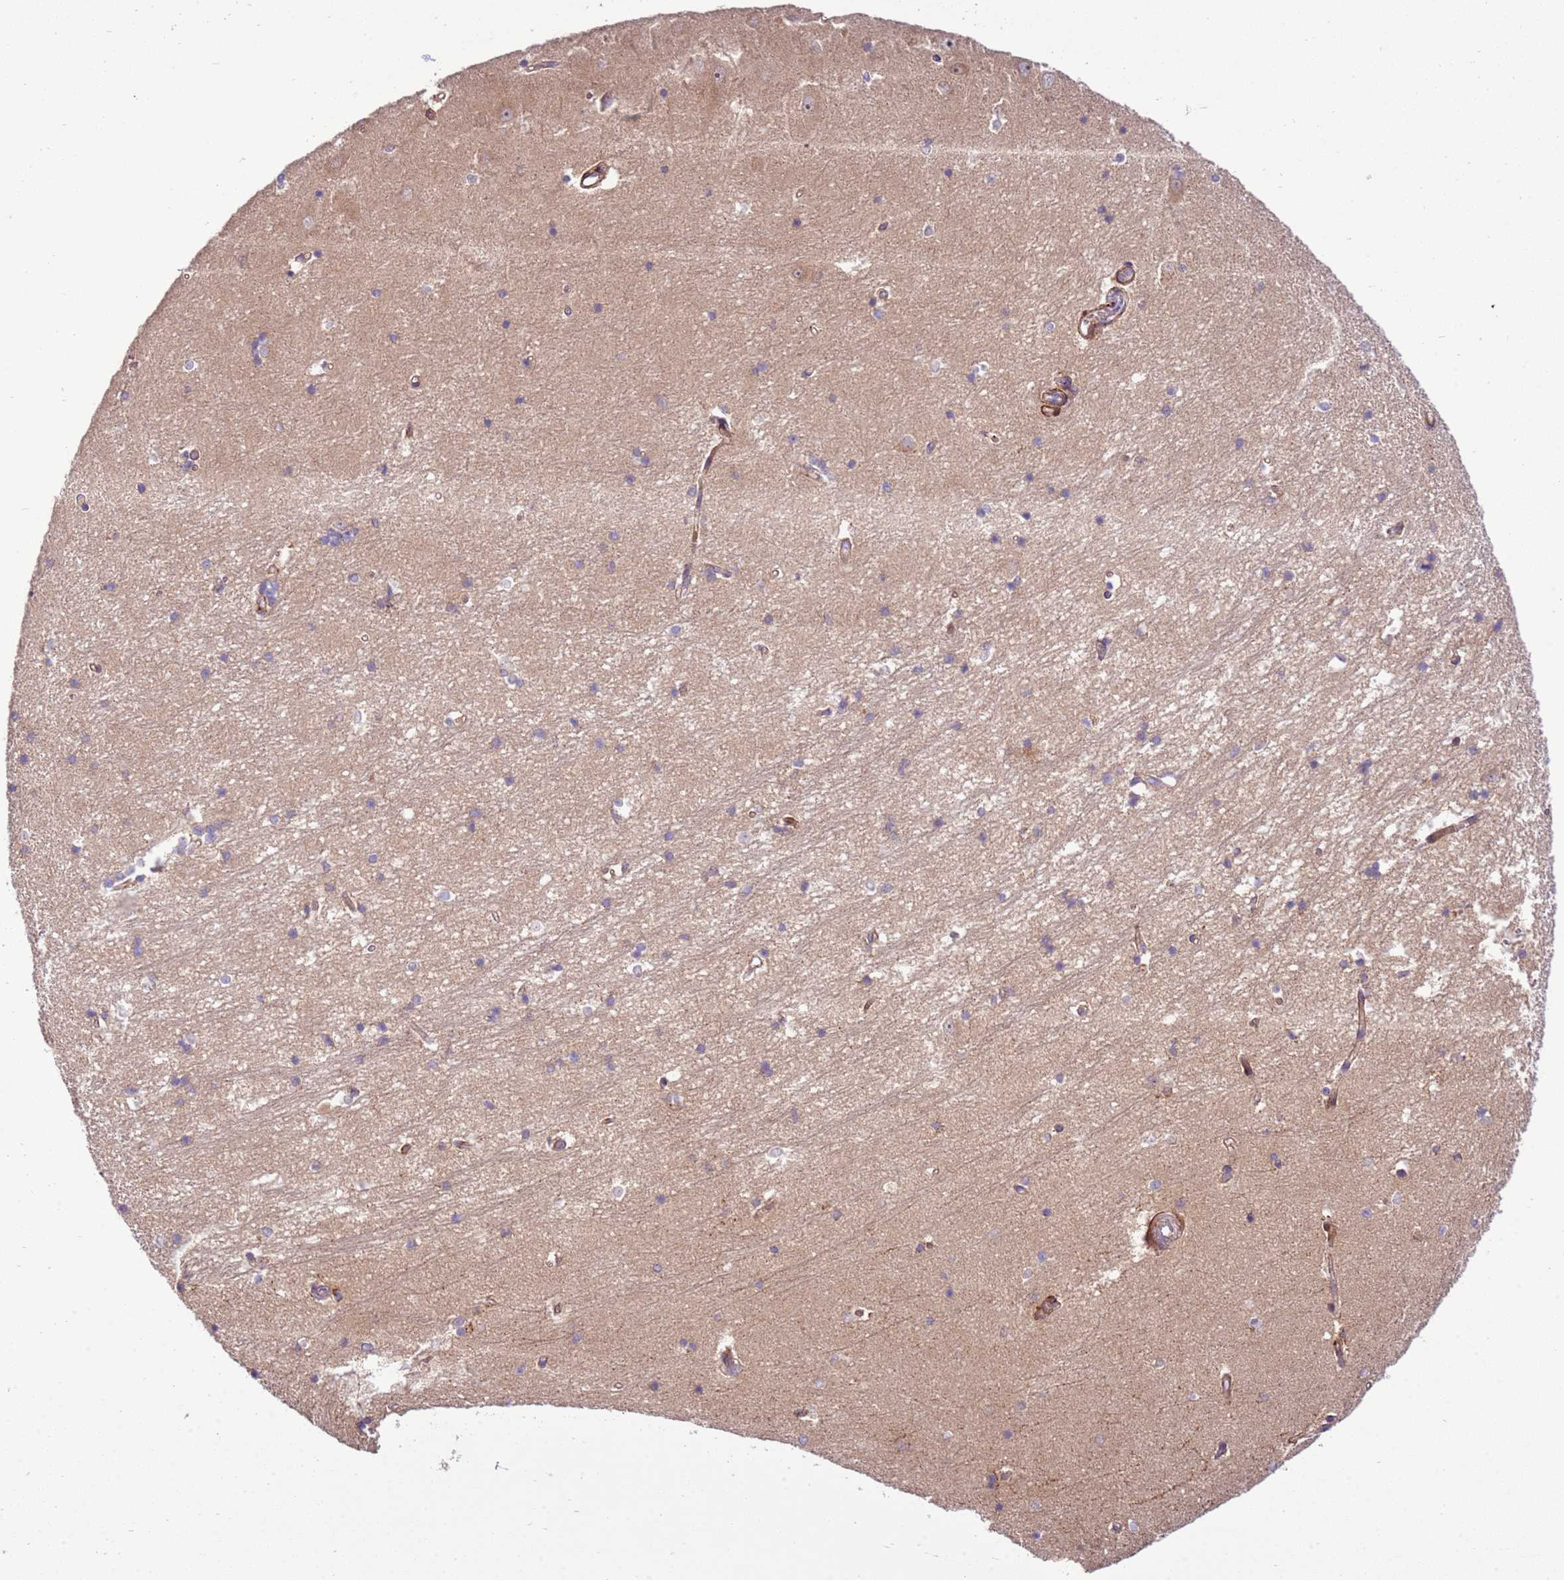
{"staining": {"intensity": "moderate", "quantity": "<25%", "location": "cytoplasmic/membranous"}, "tissue": "hippocampus", "cell_type": "Glial cells", "image_type": "normal", "snomed": [{"axis": "morphology", "description": "Normal tissue, NOS"}, {"axis": "topography", "description": "Hippocampus"}], "caption": "Human hippocampus stained for a protein (brown) reveals moderate cytoplasmic/membranous positive expression in approximately <25% of glial cells.", "gene": "ZNF624", "patient": {"sex": "male", "age": 45}}